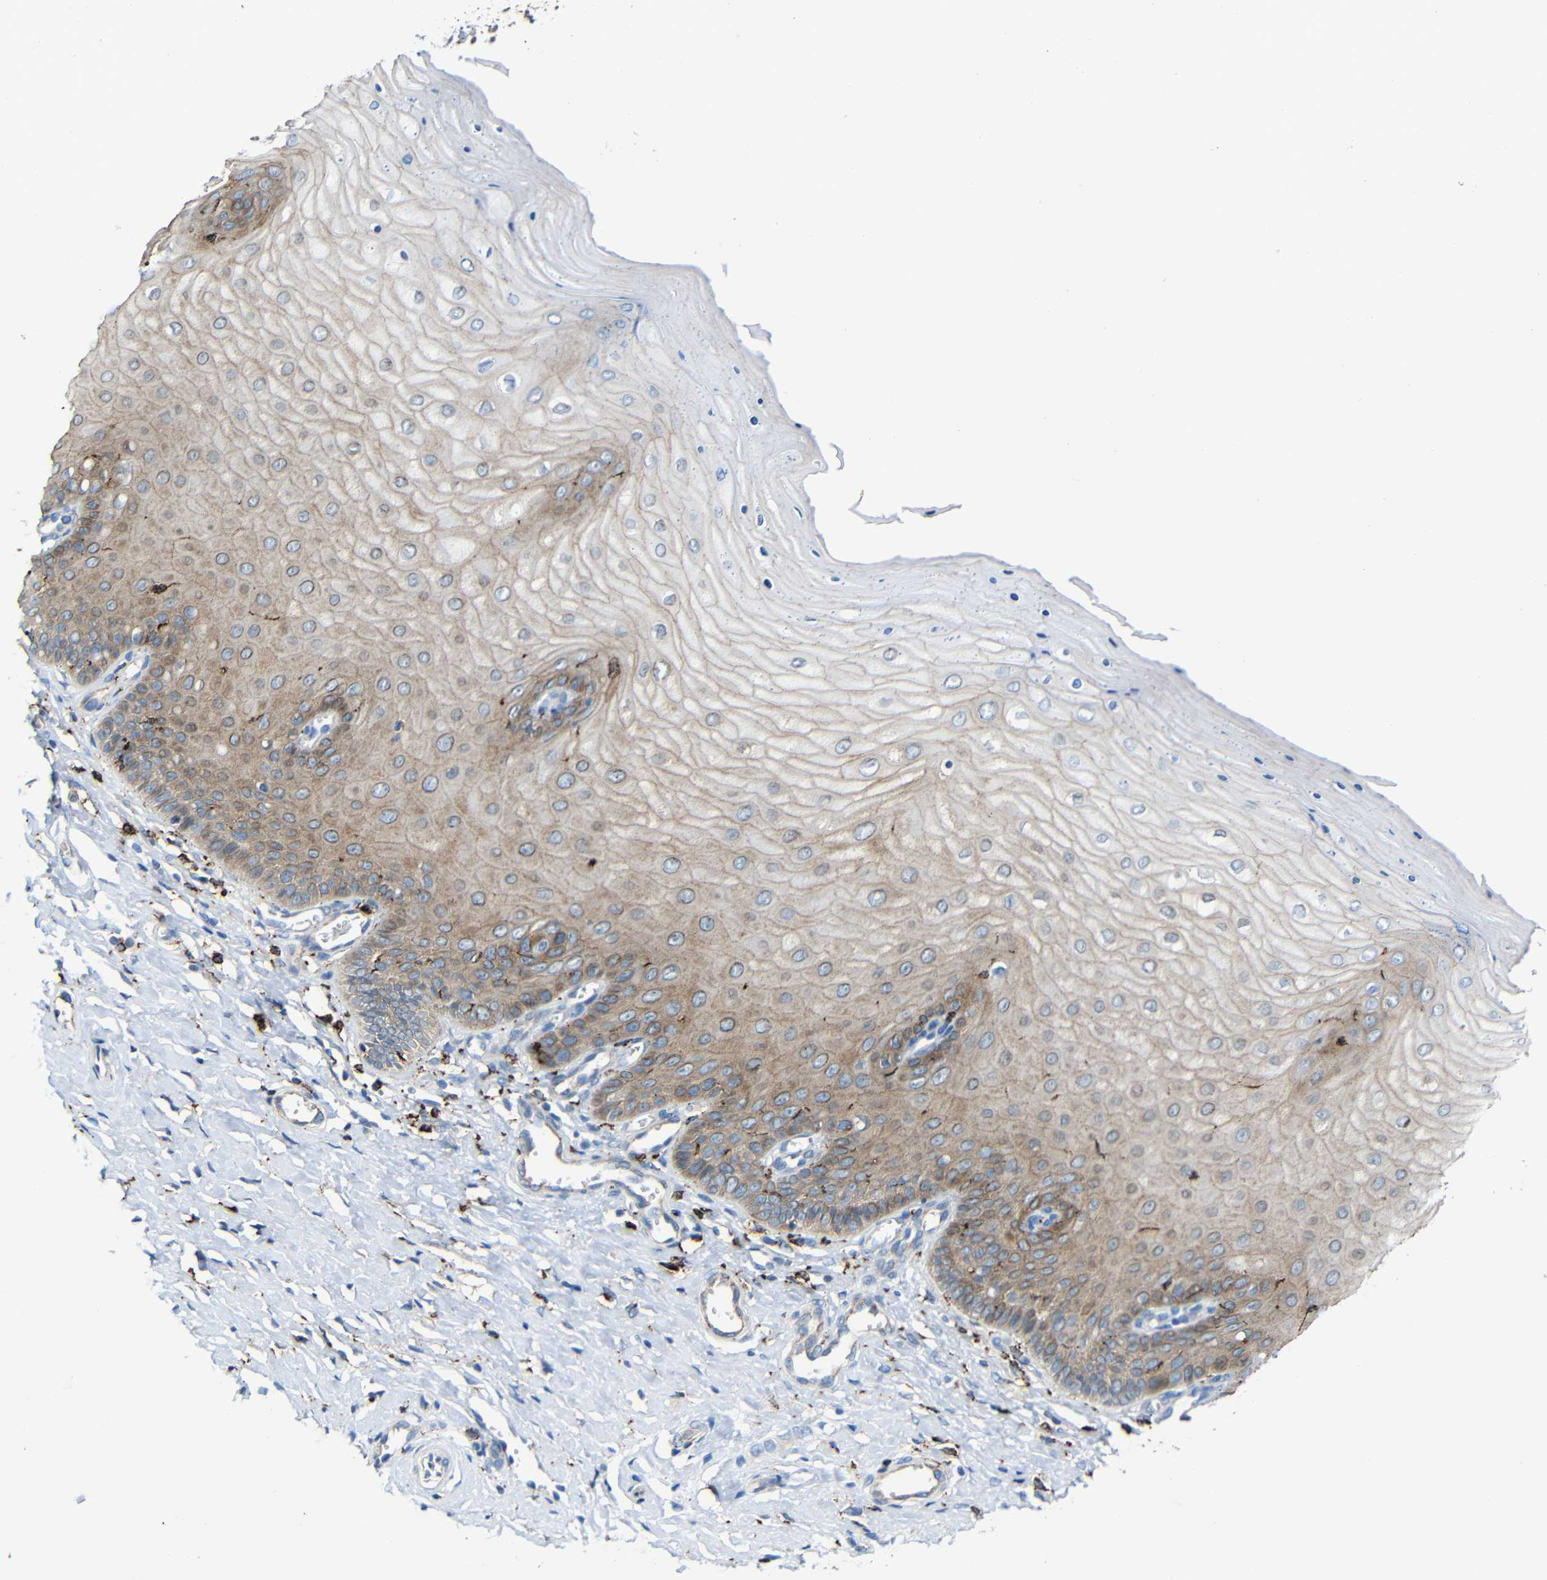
{"staining": {"intensity": "strong", "quantity": "25%-75%", "location": "cytoplasmic/membranous"}, "tissue": "cervix", "cell_type": "Glandular cells", "image_type": "normal", "snomed": [{"axis": "morphology", "description": "Normal tissue, NOS"}, {"axis": "topography", "description": "Cervix"}], "caption": "The histopathology image displays staining of normal cervix, revealing strong cytoplasmic/membranous protein expression (brown color) within glandular cells. (brown staining indicates protein expression, while blue staining denotes nuclei).", "gene": "HLA", "patient": {"sex": "female", "age": 55}}